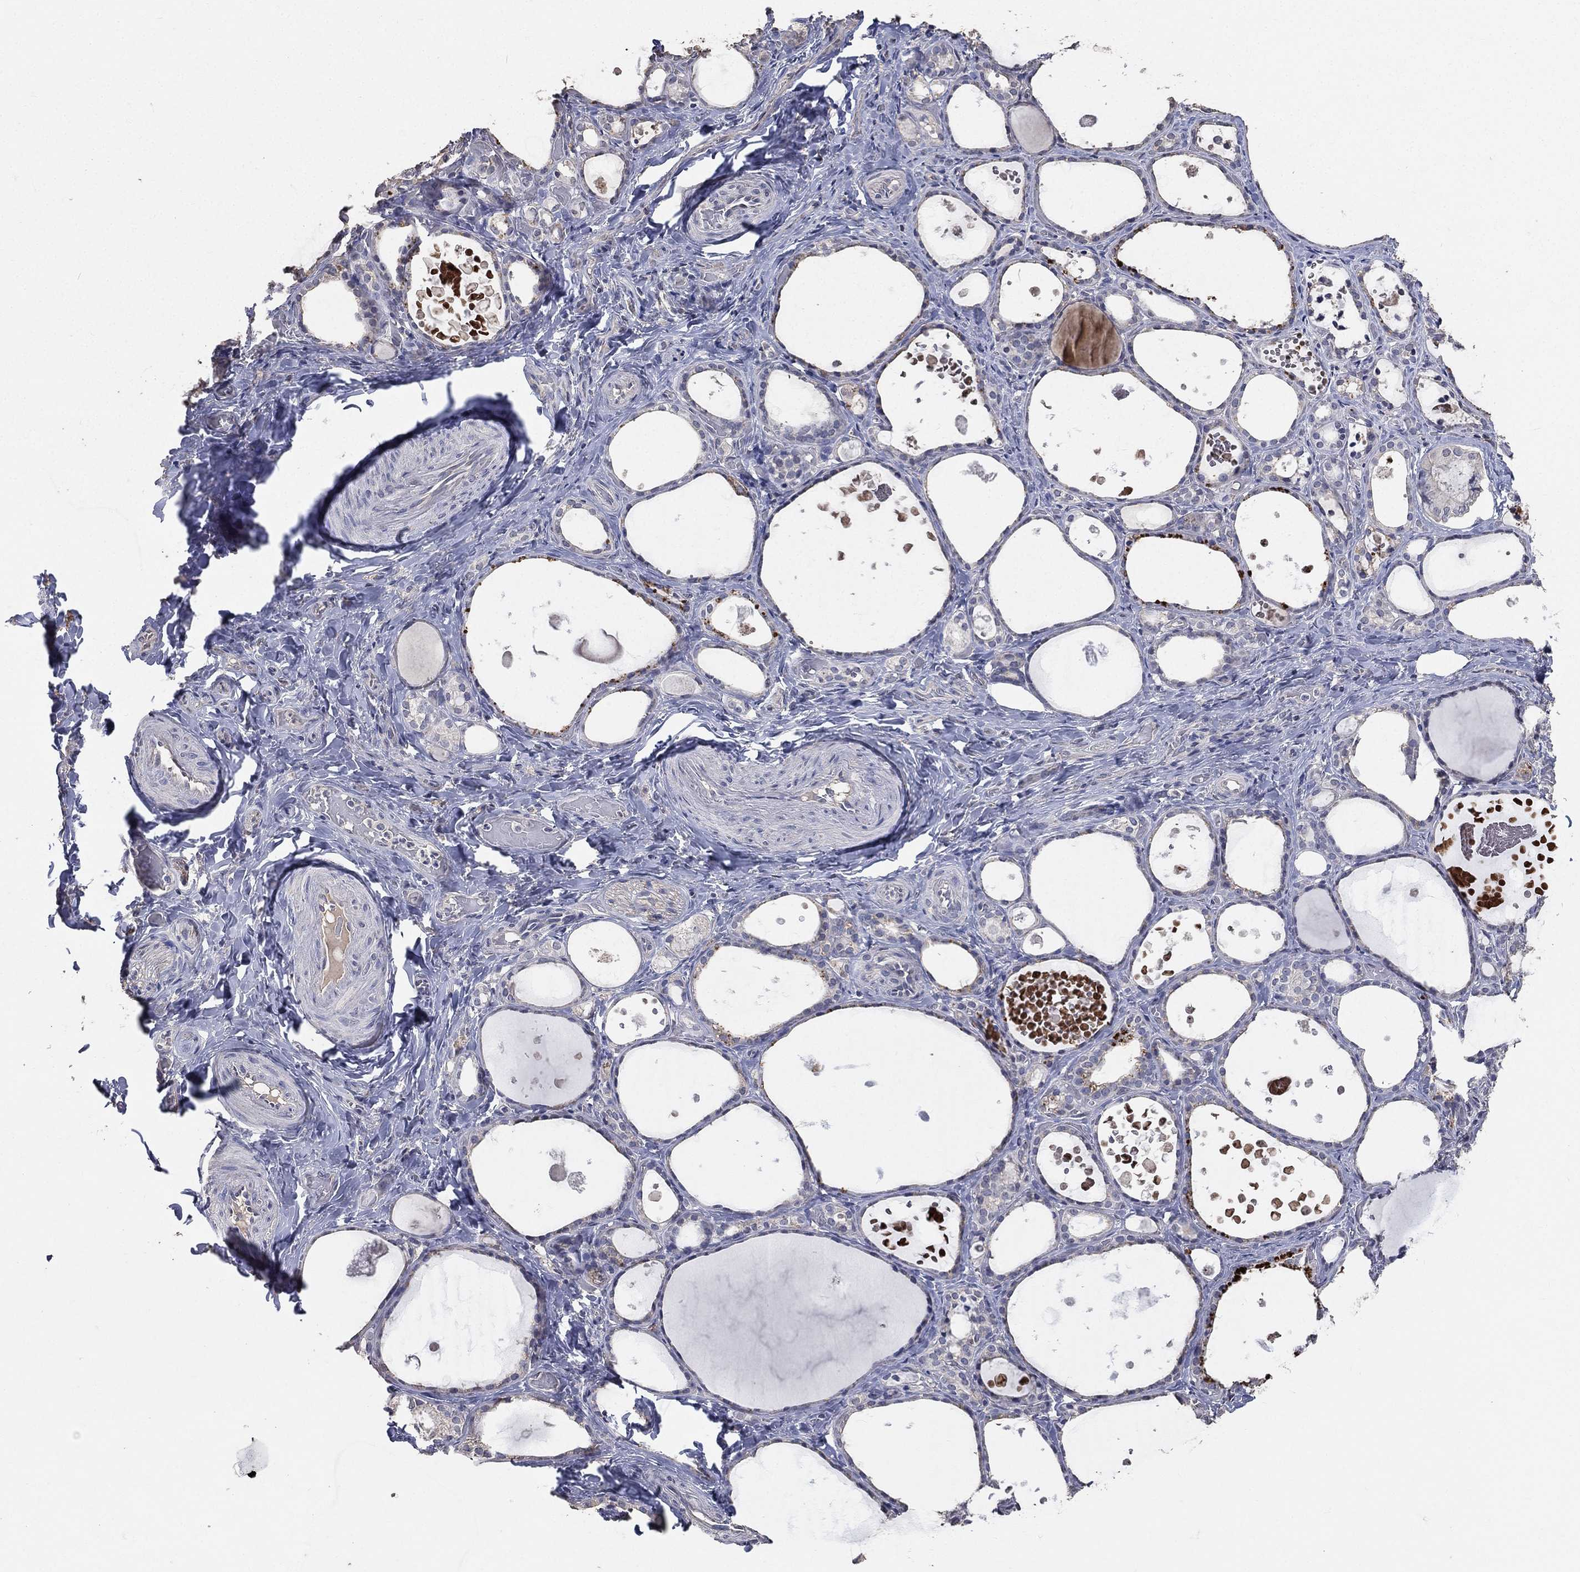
{"staining": {"intensity": "negative", "quantity": "none", "location": "none"}, "tissue": "thyroid gland", "cell_type": "Glandular cells", "image_type": "normal", "snomed": [{"axis": "morphology", "description": "Normal tissue, NOS"}, {"axis": "topography", "description": "Thyroid gland"}], "caption": "Glandular cells are negative for brown protein staining in benign thyroid gland.", "gene": "SNAP25", "patient": {"sex": "female", "age": 56}}